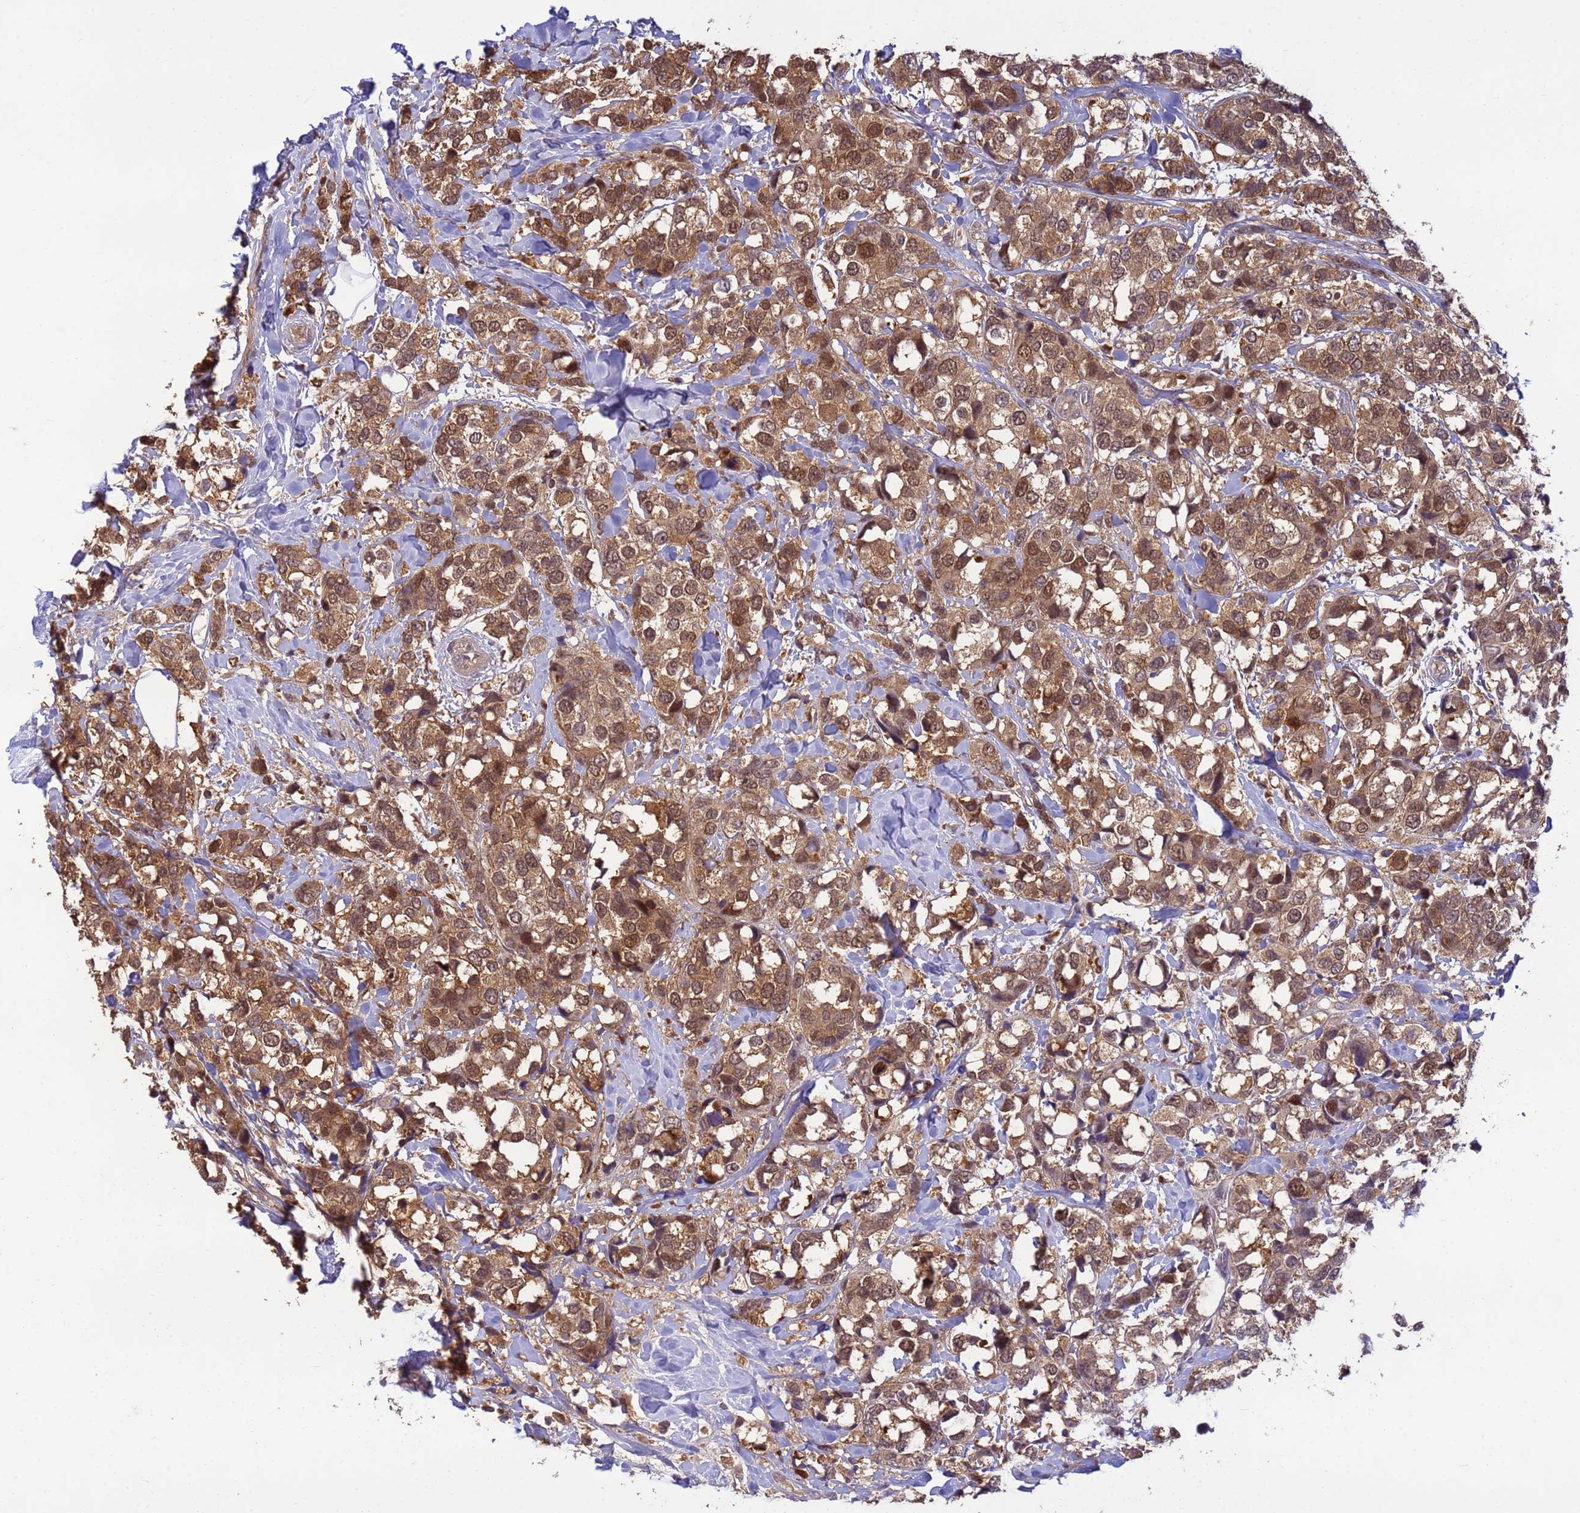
{"staining": {"intensity": "moderate", "quantity": ">75%", "location": "cytoplasmic/membranous,nuclear"}, "tissue": "breast cancer", "cell_type": "Tumor cells", "image_type": "cancer", "snomed": [{"axis": "morphology", "description": "Lobular carcinoma"}, {"axis": "topography", "description": "Breast"}], "caption": "This photomicrograph exhibits breast lobular carcinoma stained with immunohistochemistry (IHC) to label a protein in brown. The cytoplasmic/membranous and nuclear of tumor cells show moderate positivity for the protein. Nuclei are counter-stained blue.", "gene": "NPEPPS", "patient": {"sex": "female", "age": 59}}